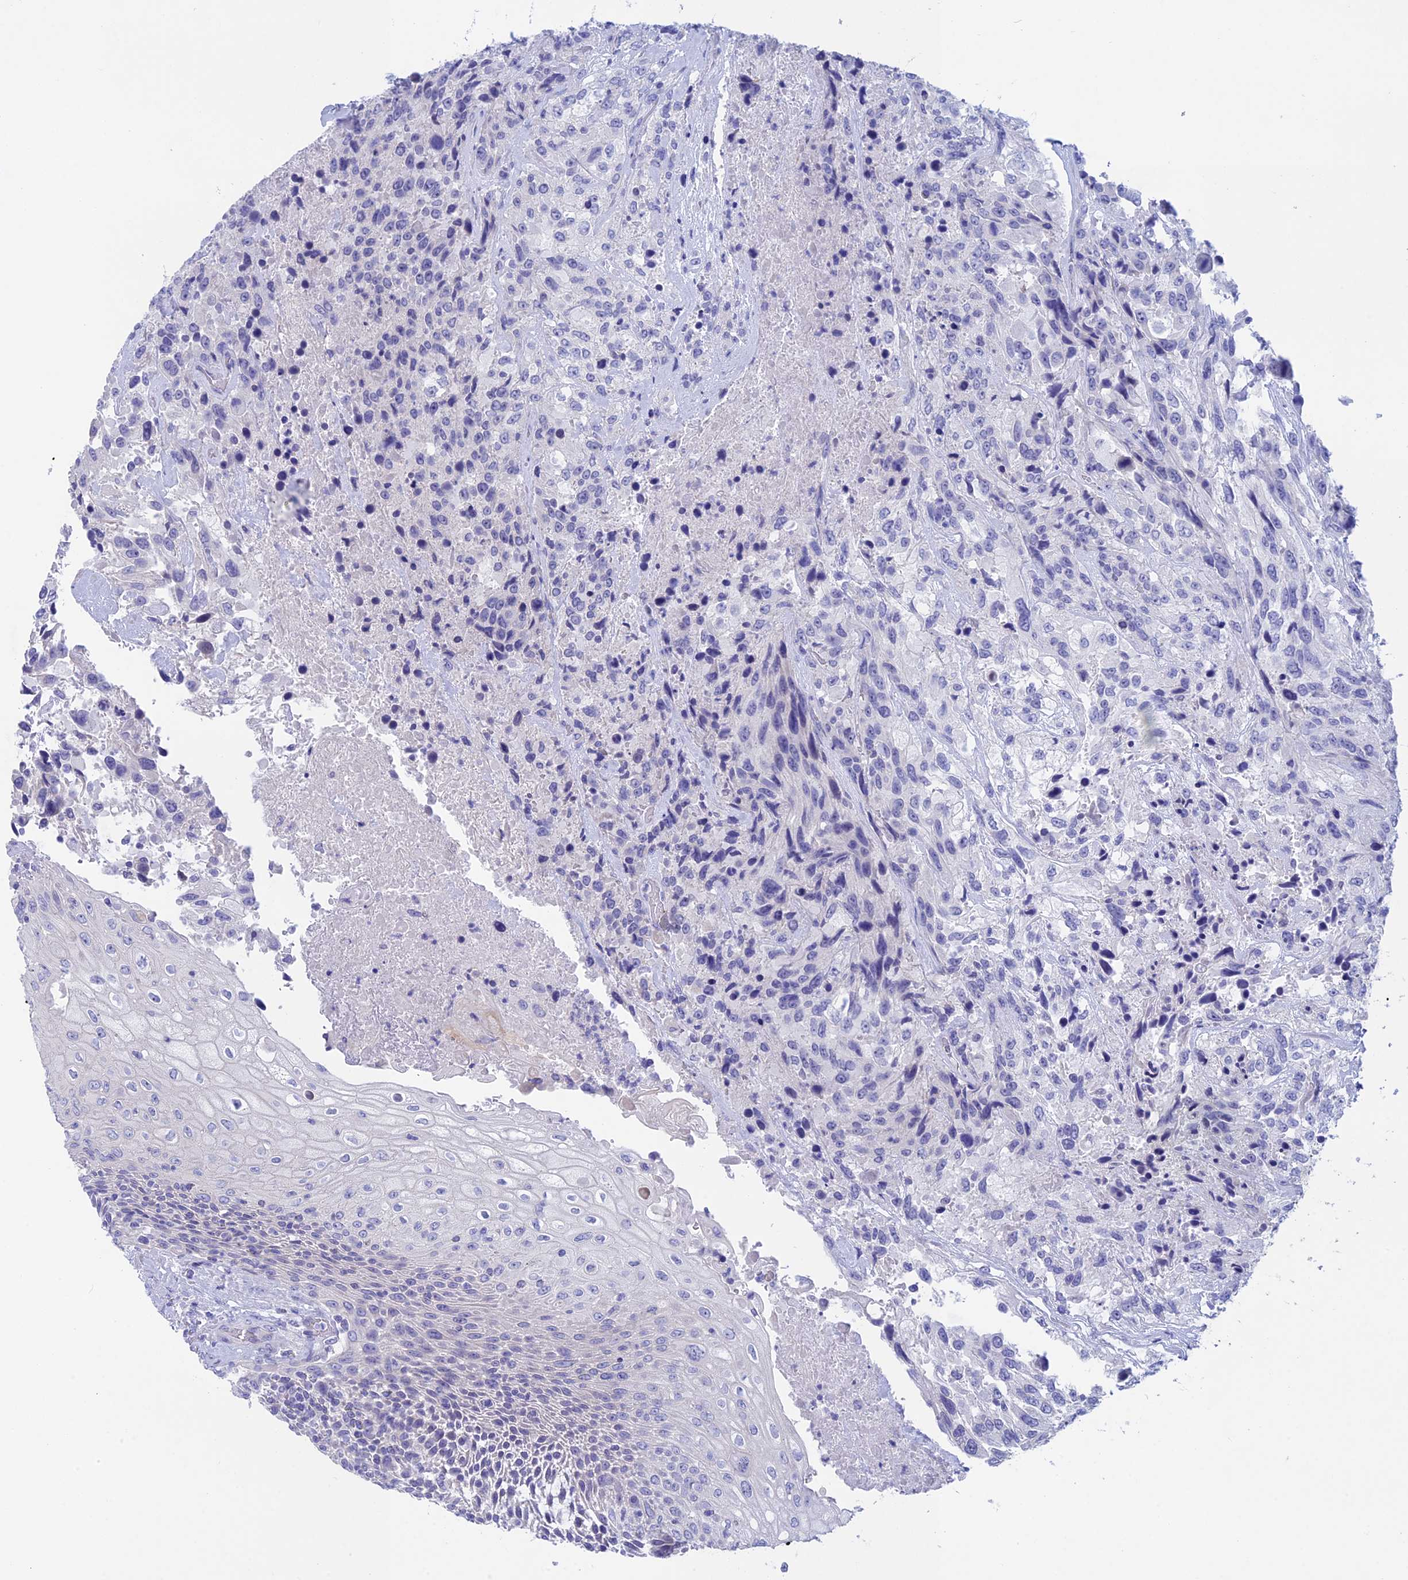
{"staining": {"intensity": "negative", "quantity": "none", "location": "none"}, "tissue": "urothelial cancer", "cell_type": "Tumor cells", "image_type": "cancer", "snomed": [{"axis": "morphology", "description": "Urothelial carcinoma, High grade"}, {"axis": "topography", "description": "Urinary bladder"}], "caption": "IHC image of human urothelial carcinoma (high-grade) stained for a protein (brown), which shows no positivity in tumor cells.", "gene": "BTBD19", "patient": {"sex": "female", "age": 70}}